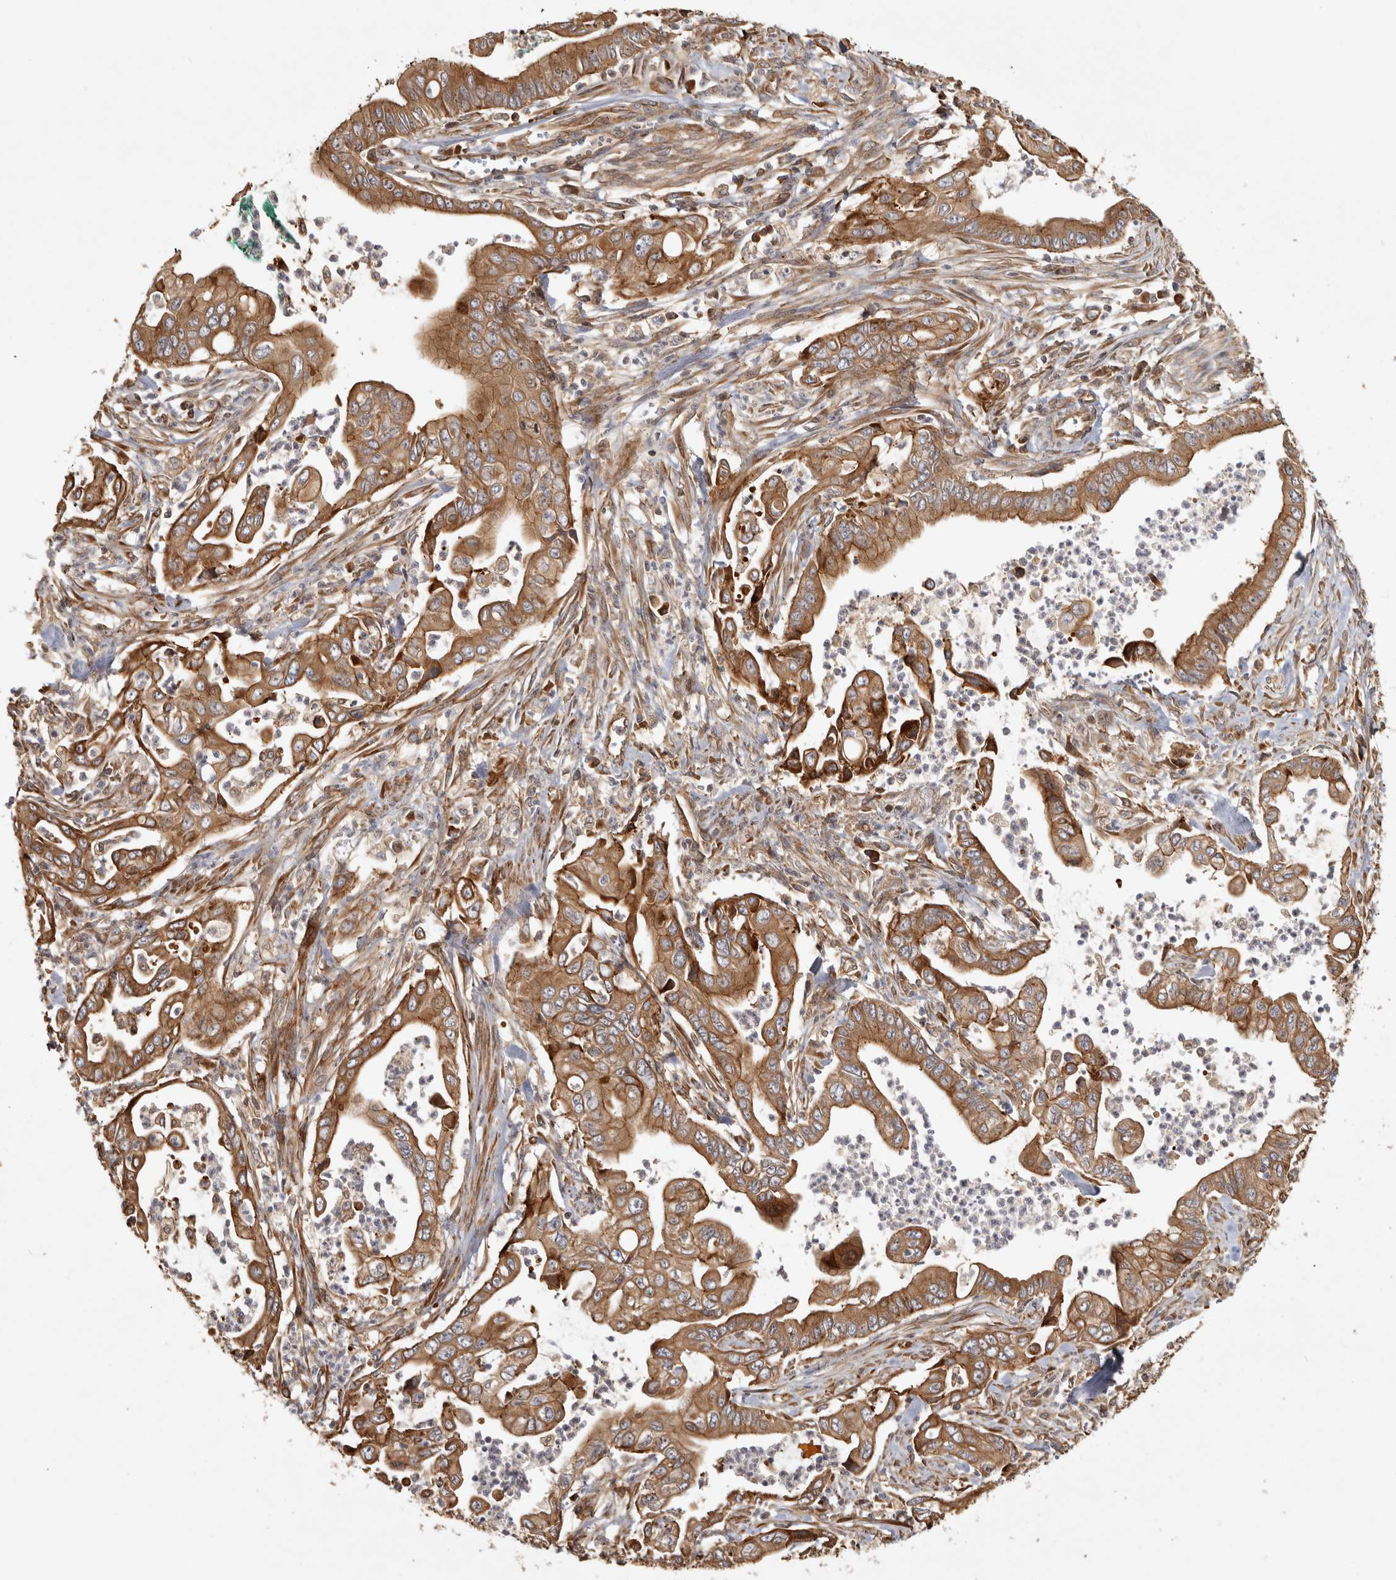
{"staining": {"intensity": "moderate", "quantity": ">75%", "location": "cytoplasmic/membranous"}, "tissue": "pancreatic cancer", "cell_type": "Tumor cells", "image_type": "cancer", "snomed": [{"axis": "morphology", "description": "Adenocarcinoma, NOS"}, {"axis": "topography", "description": "Pancreas"}], "caption": "Immunohistochemical staining of human pancreatic adenocarcinoma shows medium levels of moderate cytoplasmic/membranous expression in about >75% of tumor cells.", "gene": "CAMSAP2", "patient": {"sex": "male", "age": 78}}